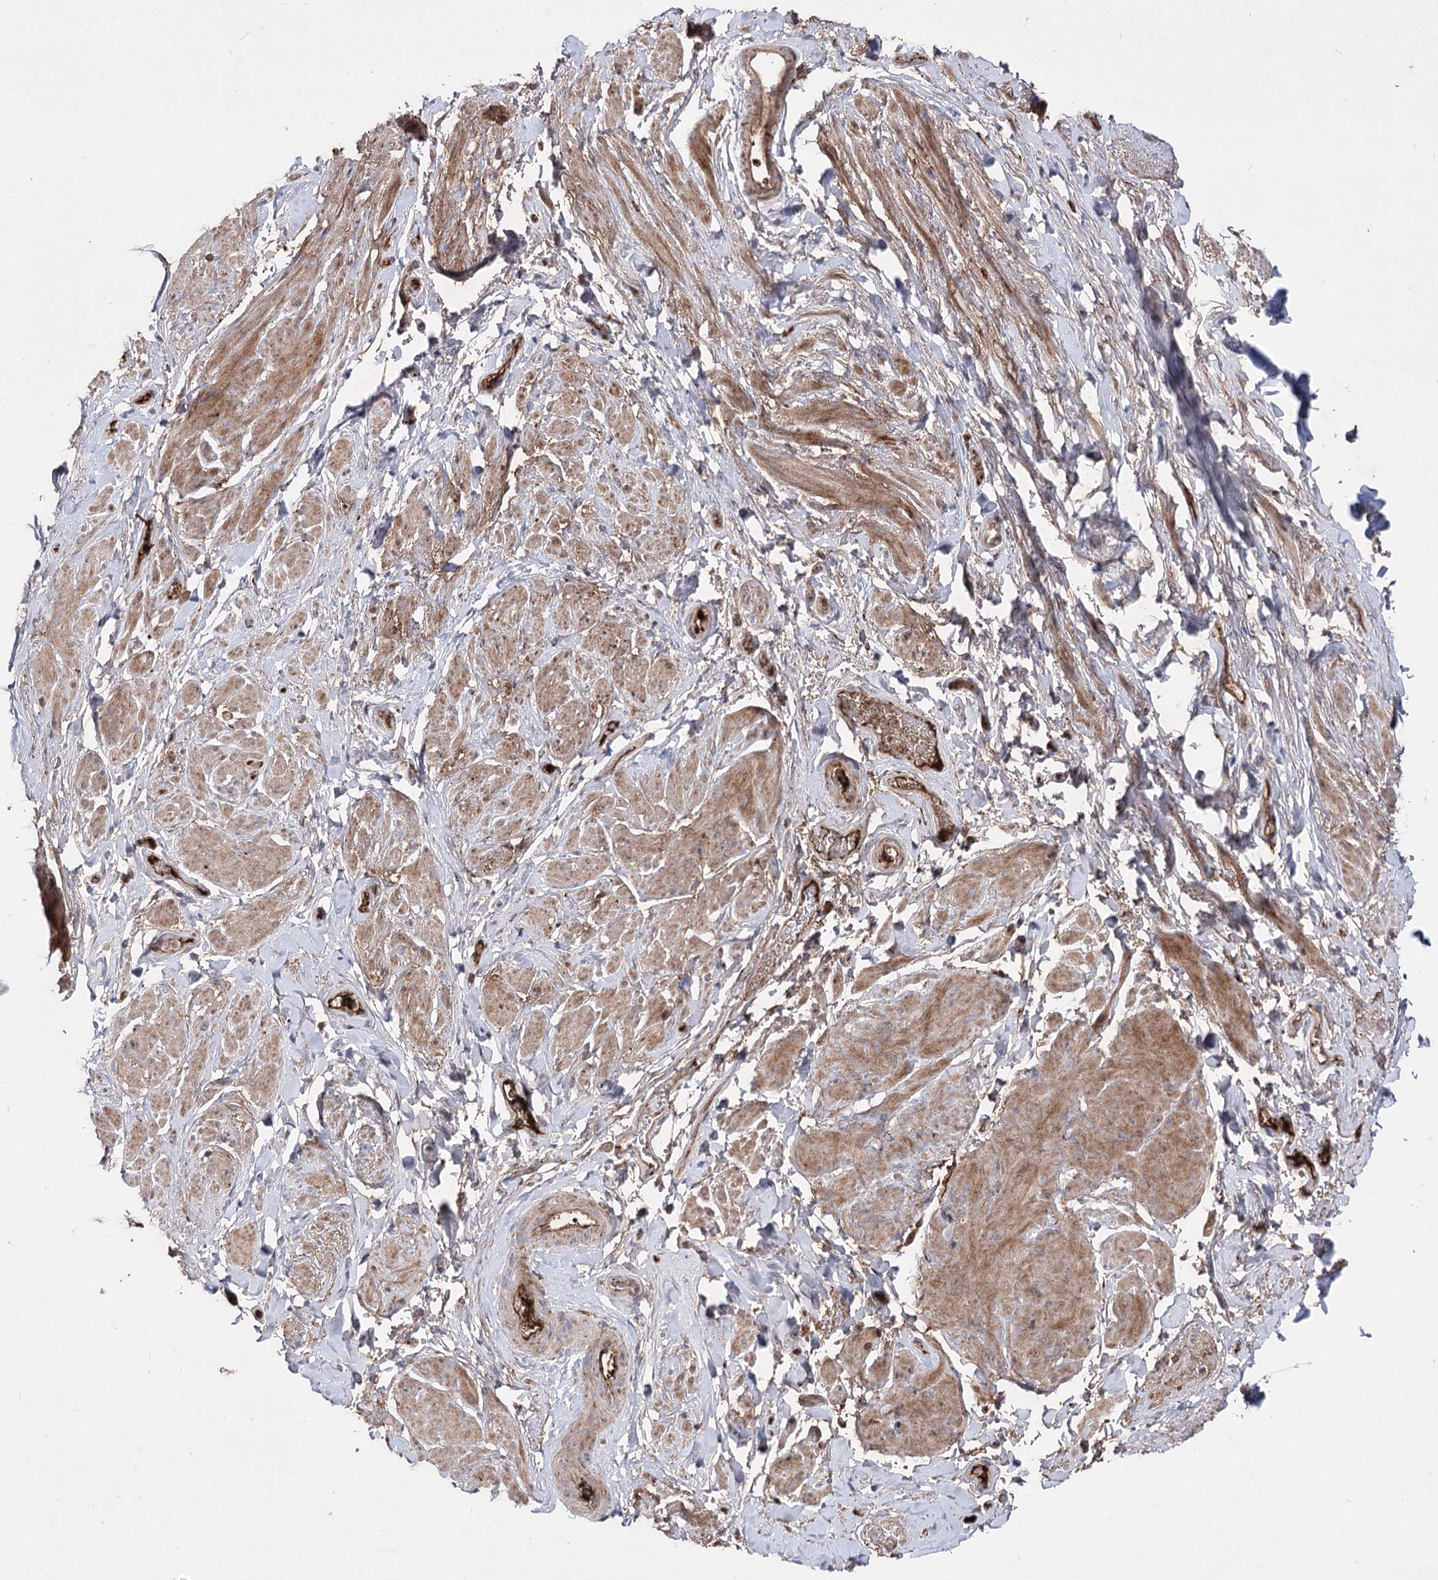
{"staining": {"intensity": "strong", "quantity": "25%-75%", "location": "cytoplasmic/membranous"}, "tissue": "smooth muscle", "cell_type": "Smooth muscle cells", "image_type": "normal", "snomed": [{"axis": "morphology", "description": "Normal tissue, NOS"}, {"axis": "topography", "description": "Smooth muscle"}, {"axis": "topography", "description": "Peripheral nerve tissue"}], "caption": "Immunohistochemistry (IHC) photomicrograph of normal smooth muscle: smooth muscle stained using immunohistochemistry exhibits high levels of strong protein expression localized specifically in the cytoplasmic/membranous of smooth muscle cells, appearing as a cytoplasmic/membranous brown color.", "gene": "ARHGAP20", "patient": {"sex": "male", "age": 69}}